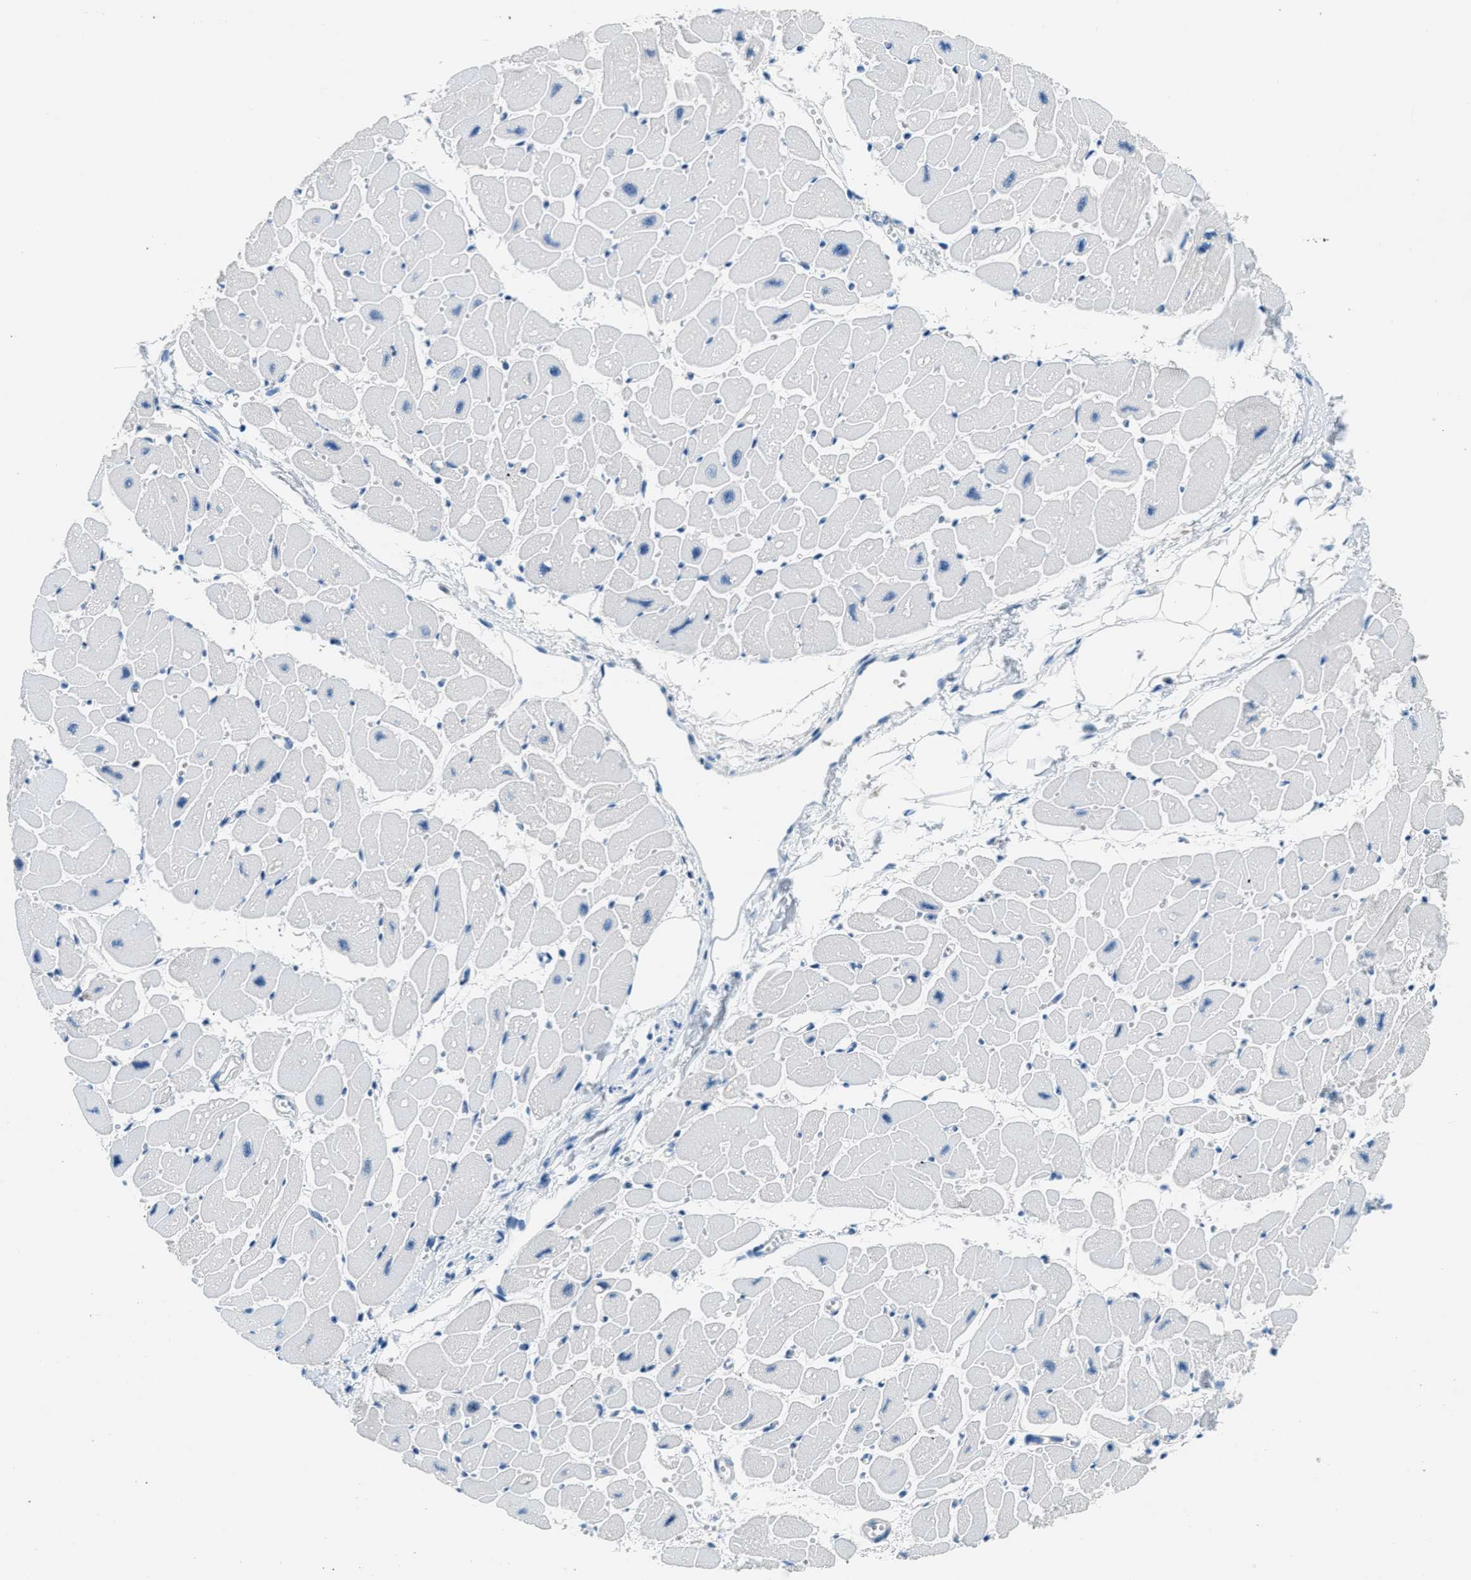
{"staining": {"intensity": "negative", "quantity": "none", "location": "none"}, "tissue": "heart muscle", "cell_type": "Cardiomyocytes", "image_type": "normal", "snomed": [{"axis": "morphology", "description": "Normal tissue, NOS"}, {"axis": "topography", "description": "Heart"}], "caption": "This is an immunohistochemistry (IHC) image of unremarkable human heart muscle. There is no expression in cardiomyocytes.", "gene": "A2M", "patient": {"sex": "female", "age": 54}}